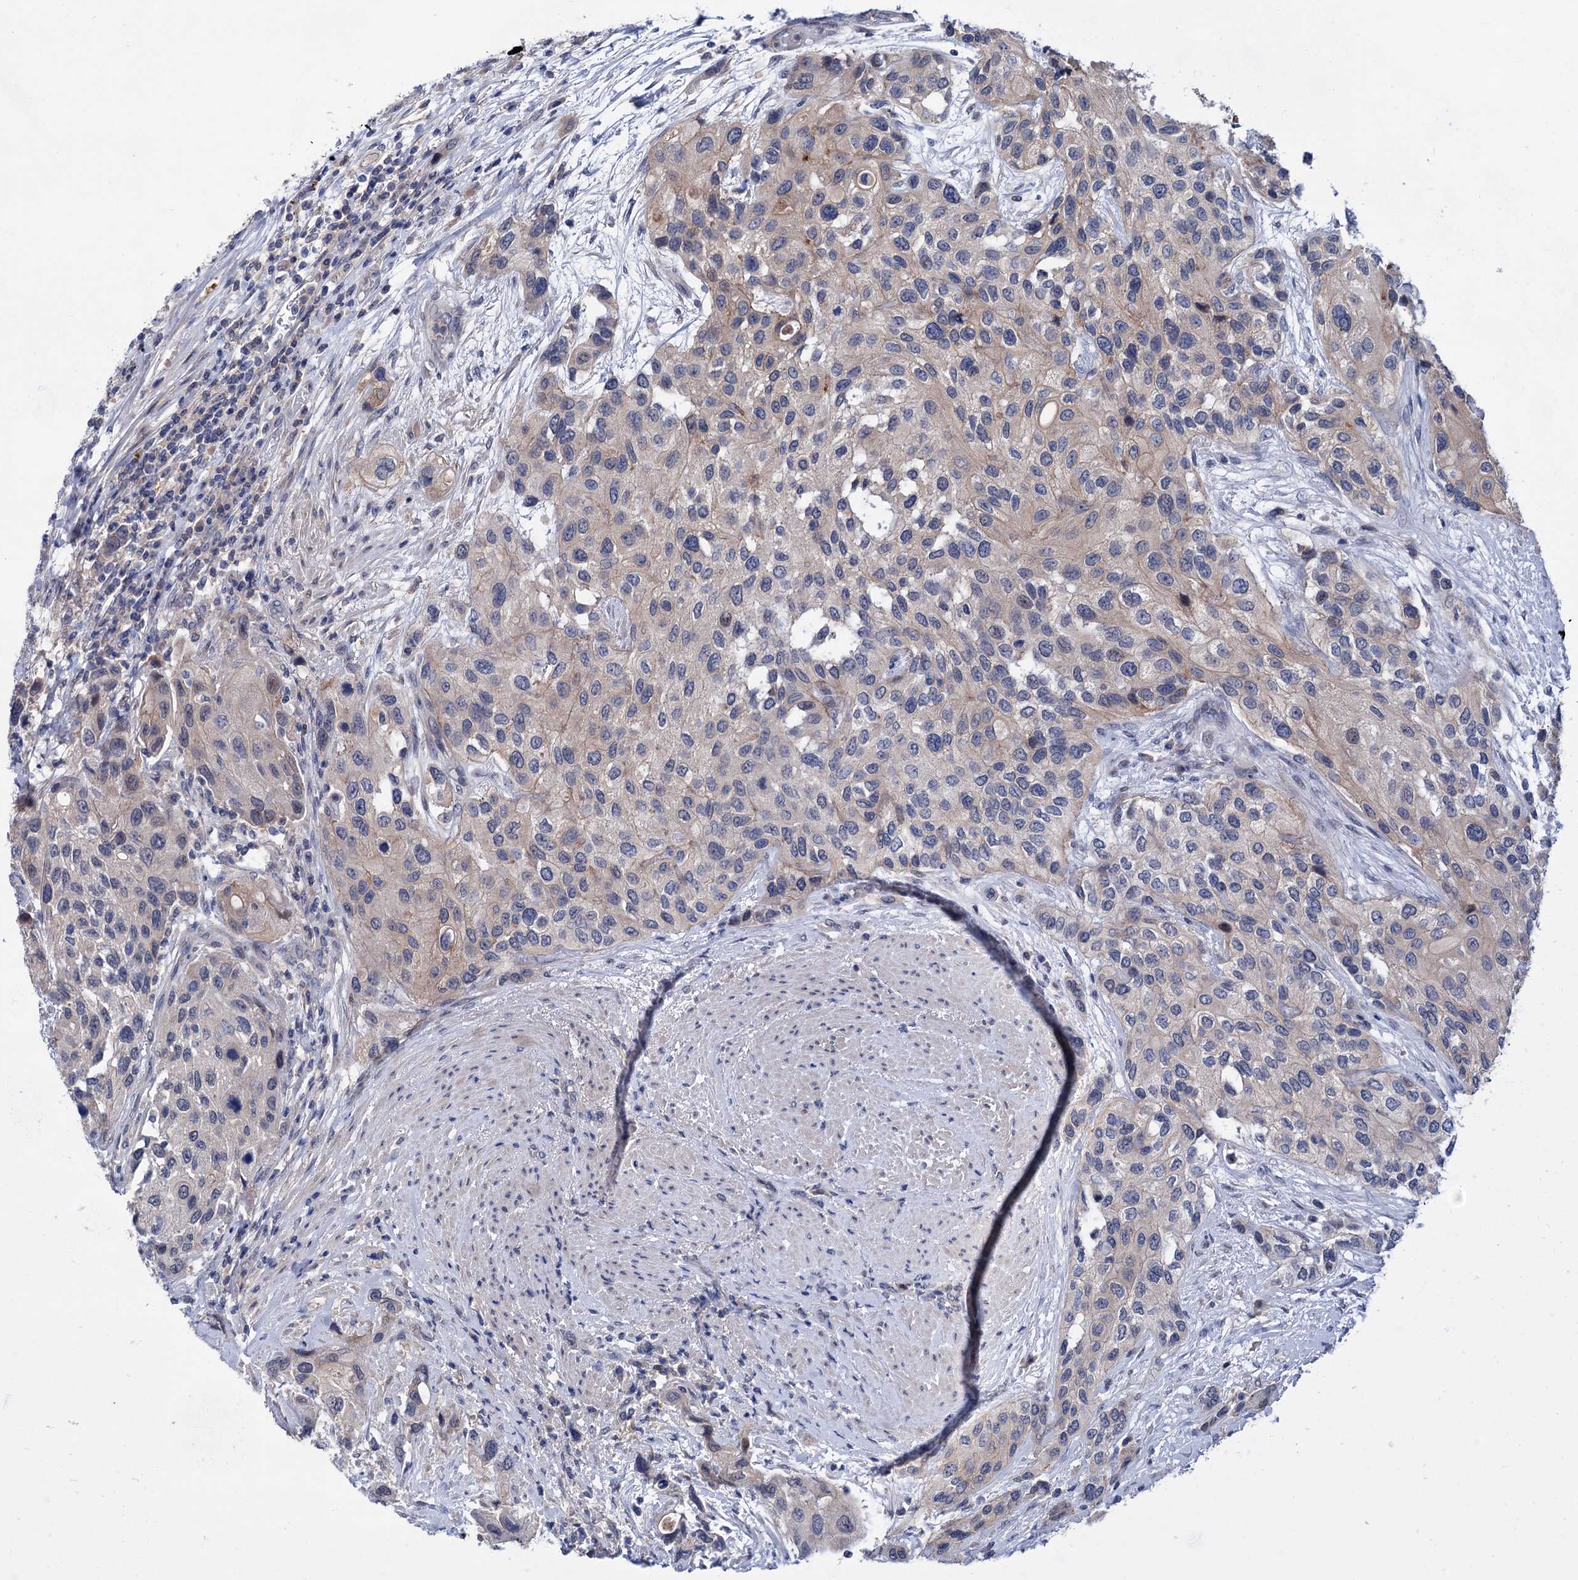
{"staining": {"intensity": "negative", "quantity": "none", "location": "none"}, "tissue": "urothelial cancer", "cell_type": "Tumor cells", "image_type": "cancer", "snomed": [{"axis": "morphology", "description": "Normal tissue, NOS"}, {"axis": "morphology", "description": "Urothelial carcinoma, High grade"}, {"axis": "topography", "description": "Vascular tissue"}, {"axis": "topography", "description": "Urinary bladder"}], "caption": "Immunohistochemistry (IHC) photomicrograph of human high-grade urothelial carcinoma stained for a protein (brown), which displays no positivity in tumor cells. (IHC, brightfield microscopy, high magnification).", "gene": "MORN3", "patient": {"sex": "female", "age": 56}}